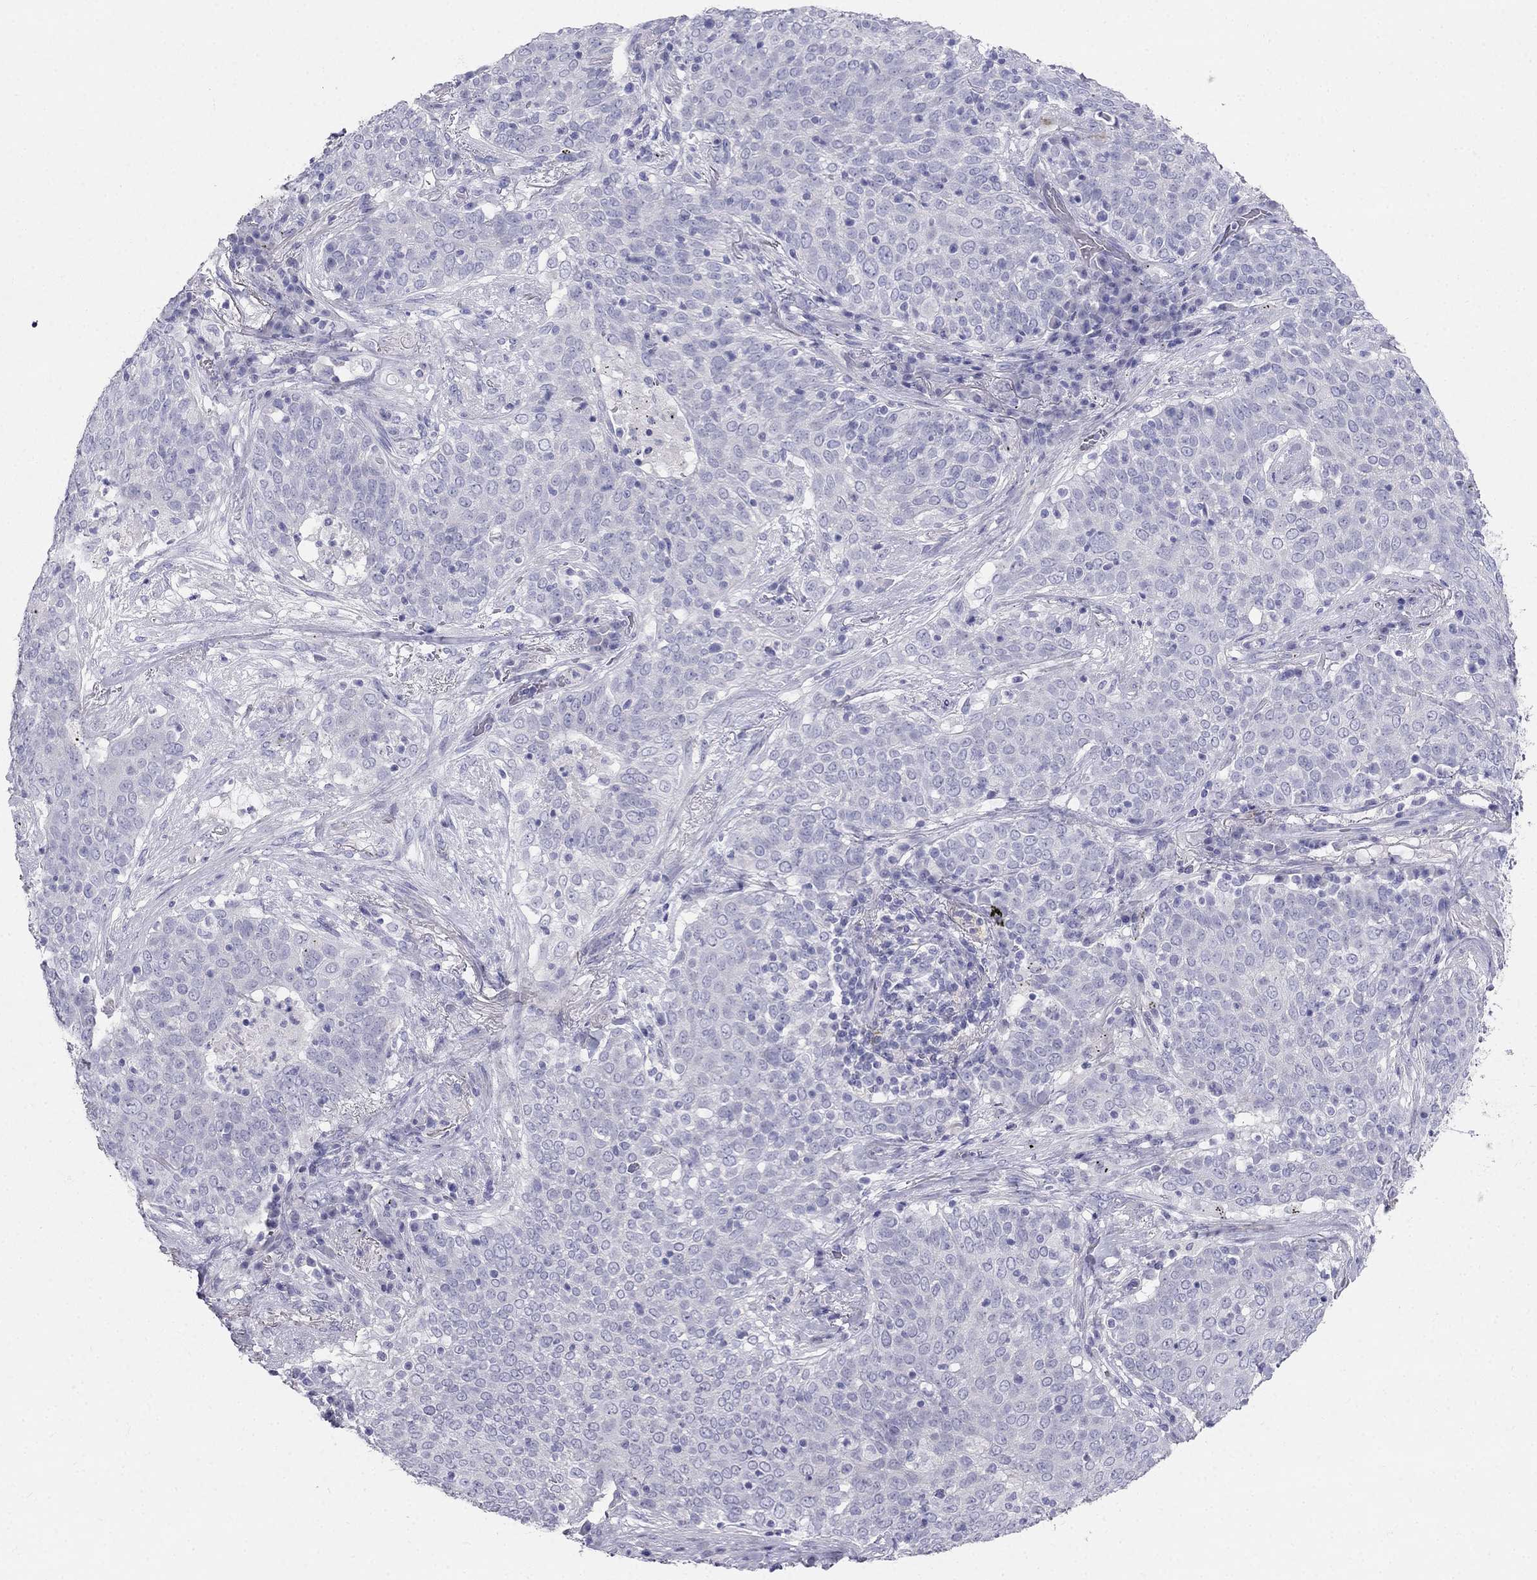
{"staining": {"intensity": "negative", "quantity": "none", "location": "none"}, "tissue": "lung cancer", "cell_type": "Tumor cells", "image_type": "cancer", "snomed": [{"axis": "morphology", "description": "Squamous cell carcinoma, NOS"}, {"axis": "topography", "description": "Lung"}], "caption": "A photomicrograph of lung cancer stained for a protein demonstrates no brown staining in tumor cells.", "gene": "RFLNA", "patient": {"sex": "male", "age": 82}}